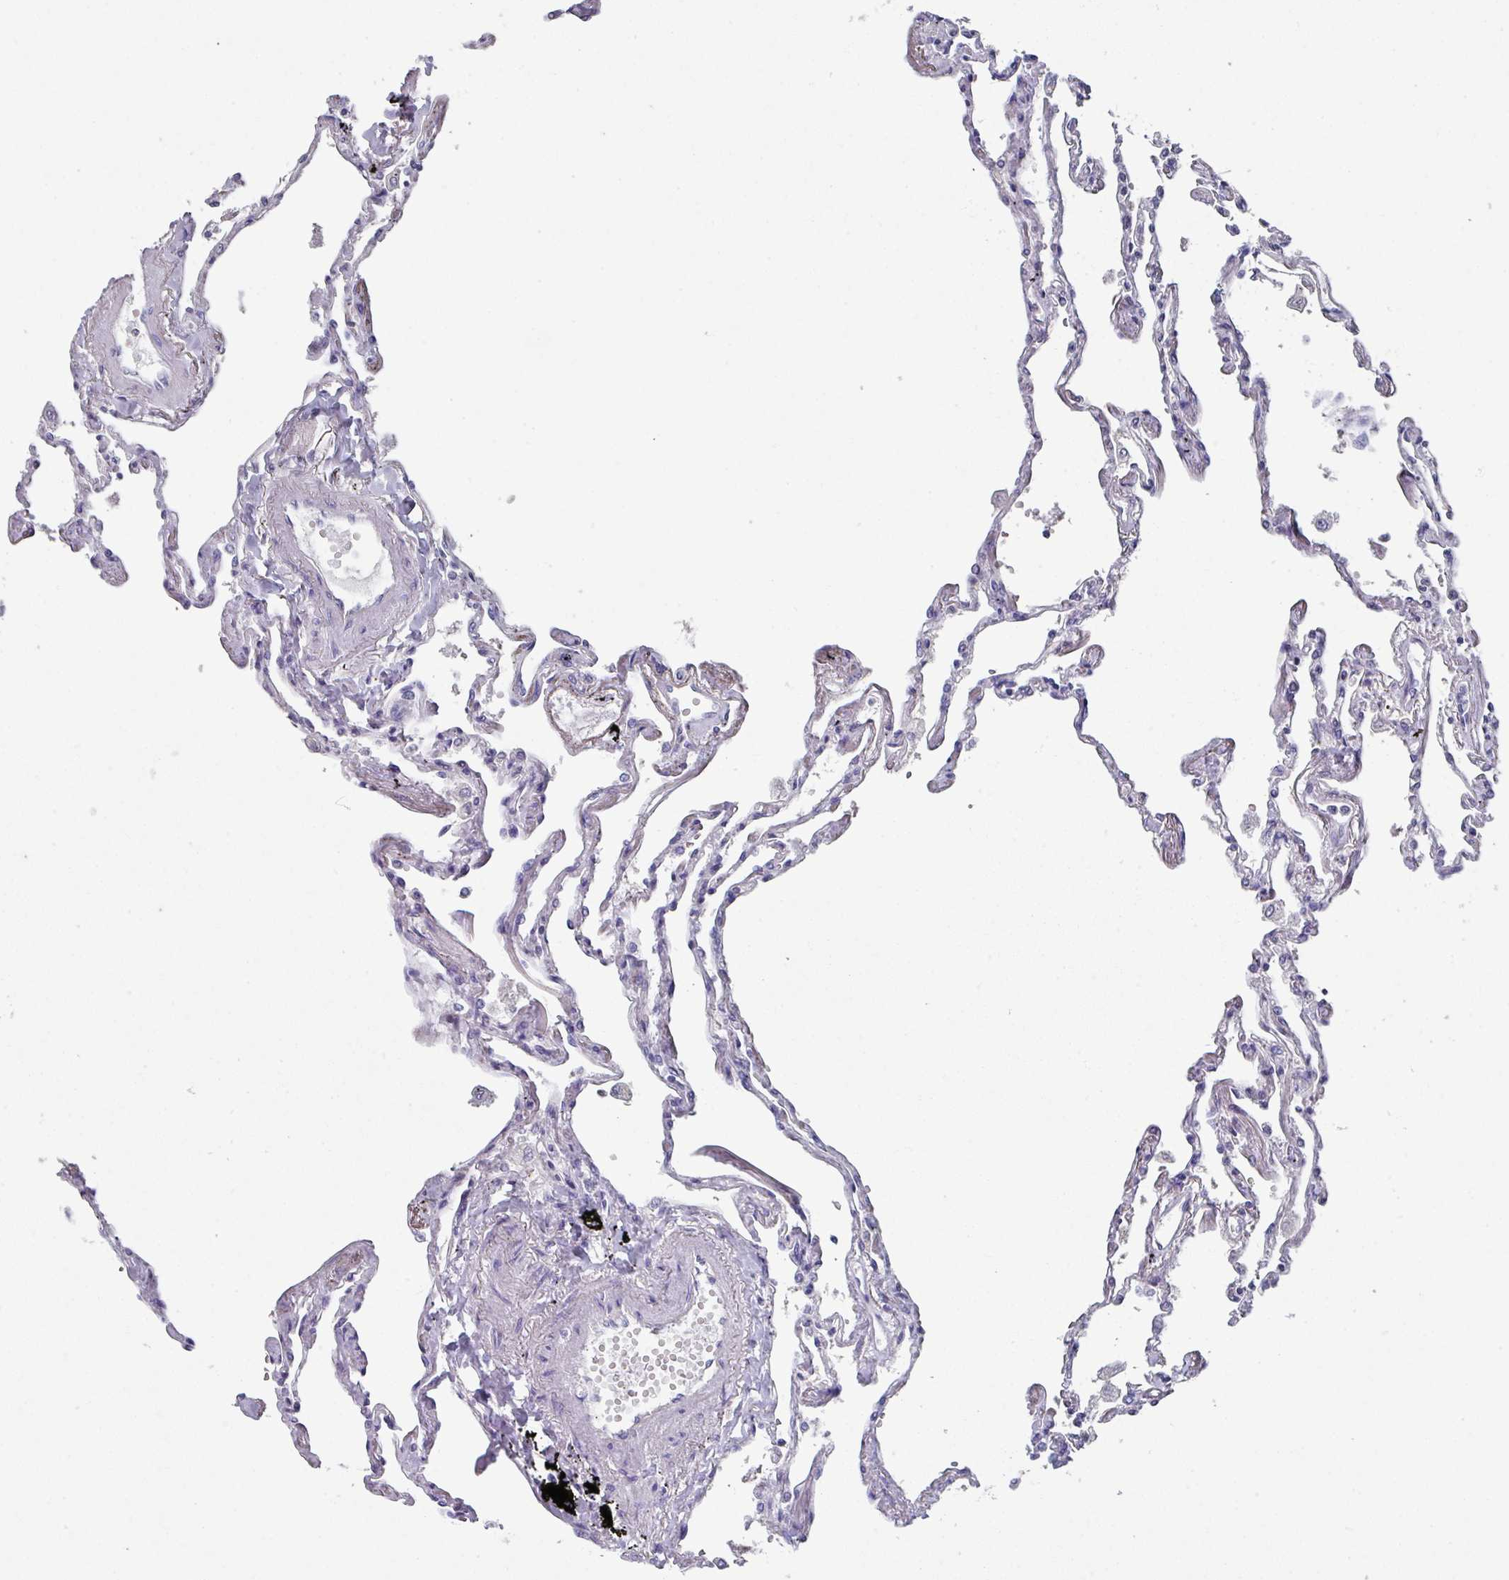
{"staining": {"intensity": "negative", "quantity": "none", "location": "none"}, "tissue": "lung", "cell_type": "Alveolar cells", "image_type": "normal", "snomed": [{"axis": "morphology", "description": "Normal tissue, NOS"}, {"axis": "topography", "description": "Lung"}], "caption": "An image of lung stained for a protein displays no brown staining in alveolar cells.", "gene": "DCAF12L1", "patient": {"sex": "female", "age": 67}}